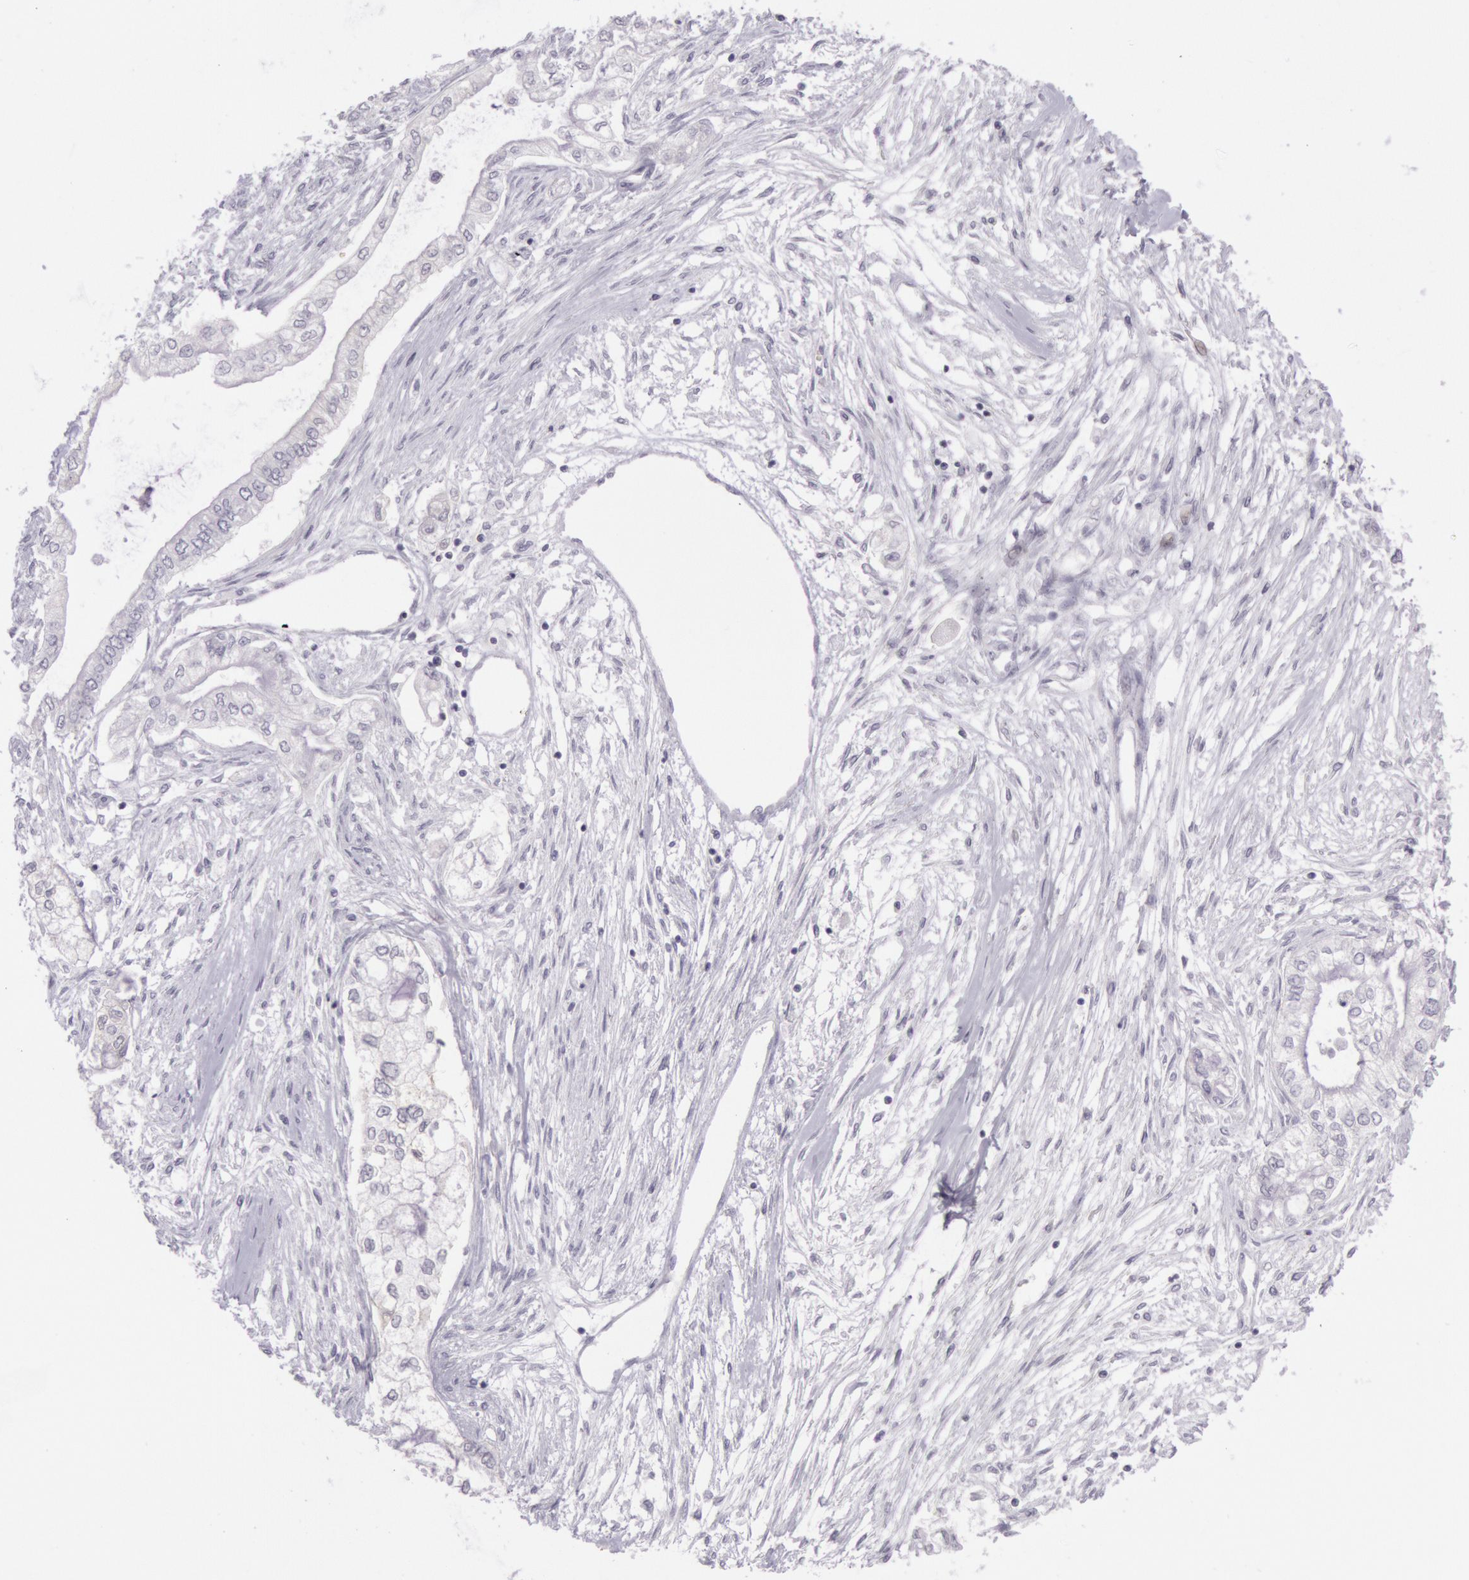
{"staining": {"intensity": "negative", "quantity": "none", "location": "none"}, "tissue": "pancreatic cancer", "cell_type": "Tumor cells", "image_type": "cancer", "snomed": [{"axis": "morphology", "description": "Adenocarcinoma, NOS"}, {"axis": "topography", "description": "Pancreas"}], "caption": "Immunohistochemical staining of human adenocarcinoma (pancreatic) reveals no significant positivity in tumor cells. Brightfield microscopy of immunohistochemistry stained with DAB (3,3'-diaminobenzidine) (brown) and hematoxylin (blue), captured at high magnification.", "gene": "CKB", "patient": {"sex": "male", "age": 79}}